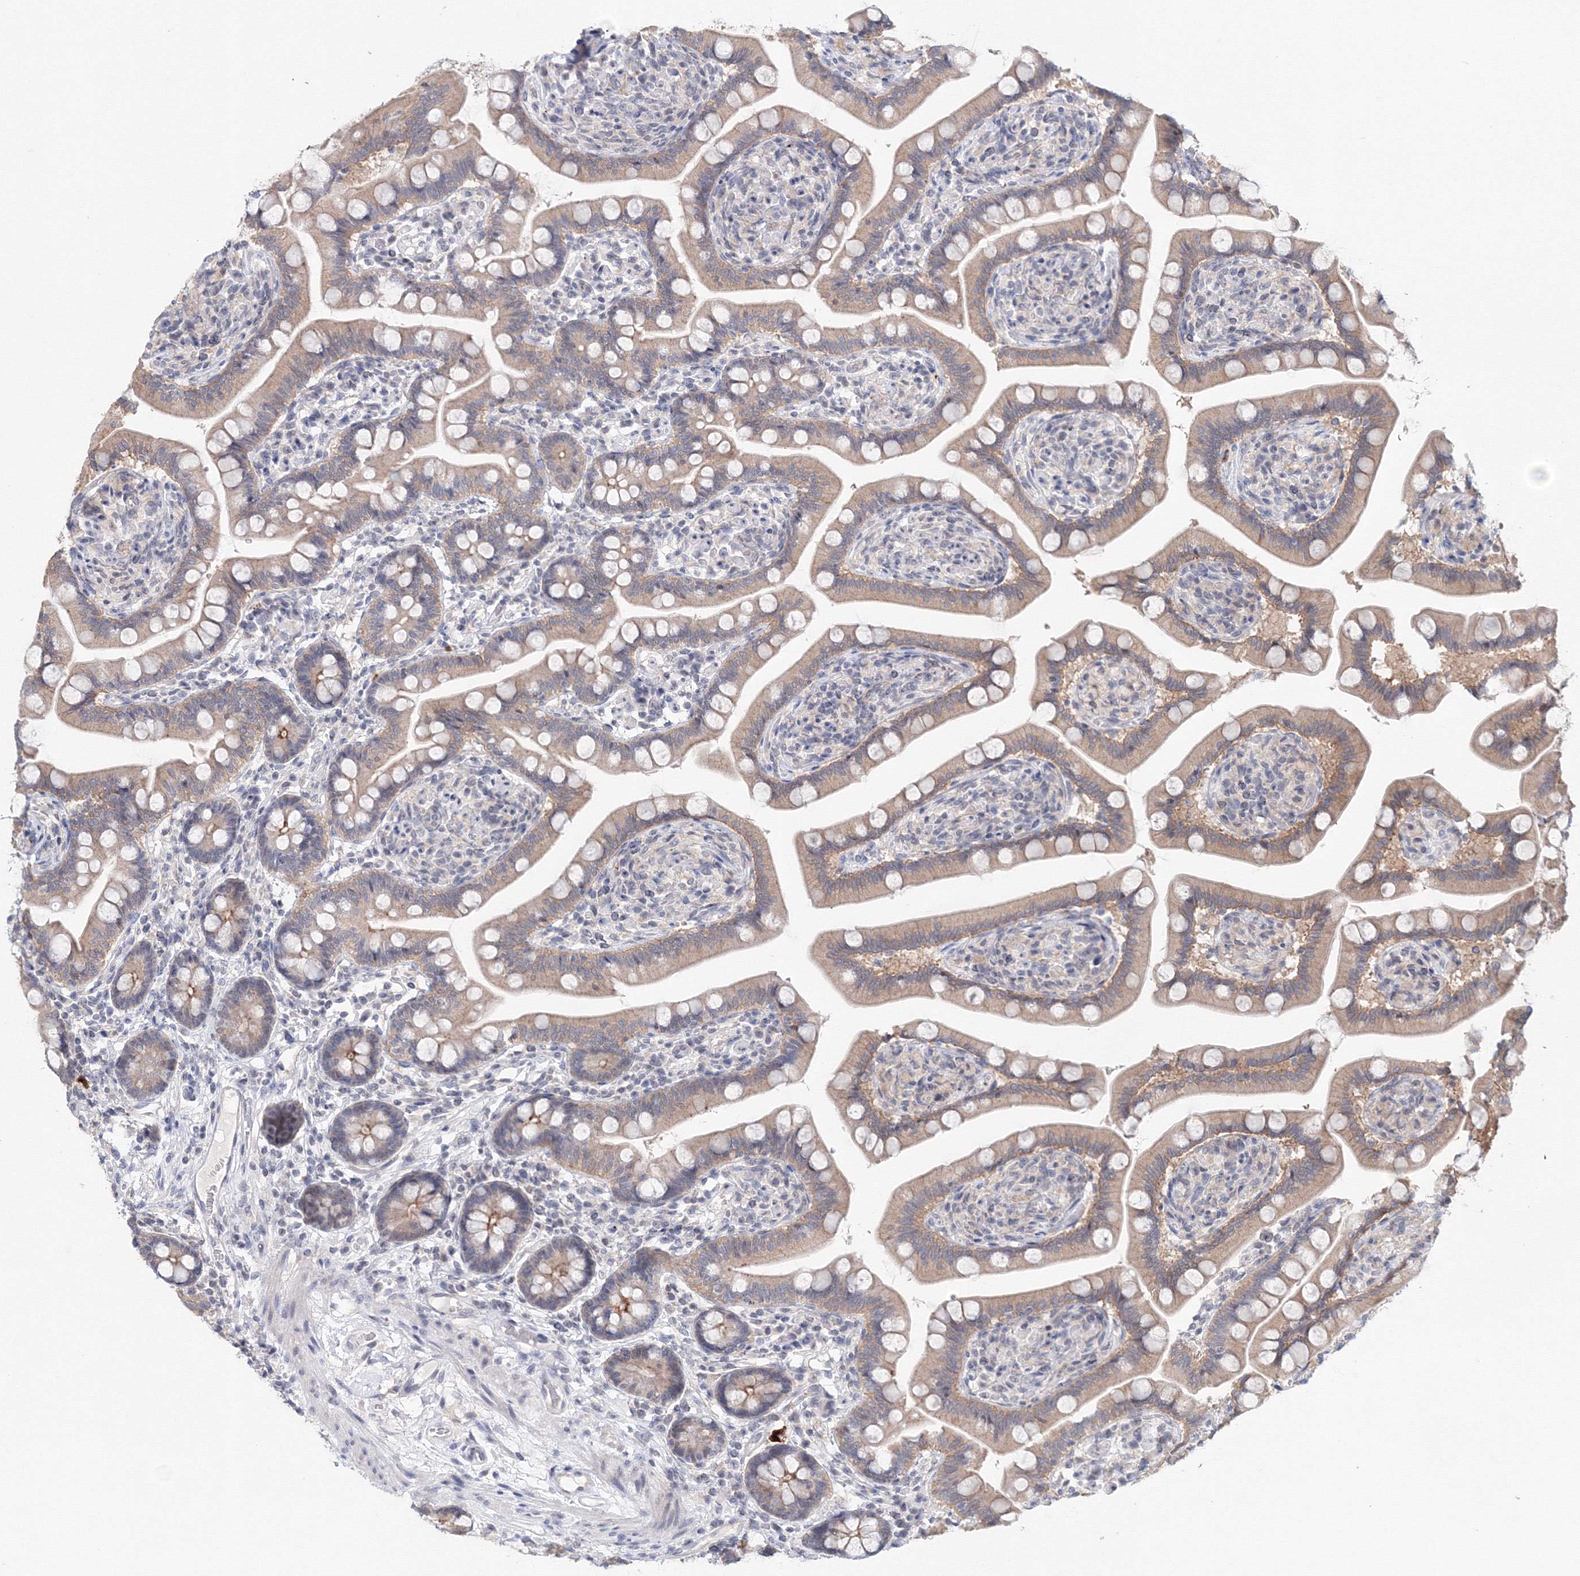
{"staining": {"intensity": "weak", "quantity": ">75%", "location": "cytoplasmic/membranous"}, "tissue": "small intestine", "cell_type": "Glandular cells", "image_type": "normal", "snomed": [{"axis": "morphology", "description": "Normal tissue, NOS"}, {"axis": "topography", "description": "Small intestine"}], "caption": "Benign small intestine displays weak cytoplasmic/membranous positivity in about >75% of glandular cells The staining was performed using DAB (3,3'-diaminobenzidine), with brown indicating positive protein expression. Nuclei are stained blue with hematoxylin..", "gene": "SLC7A7", "patient": {"sex": "female", "age": 64}}